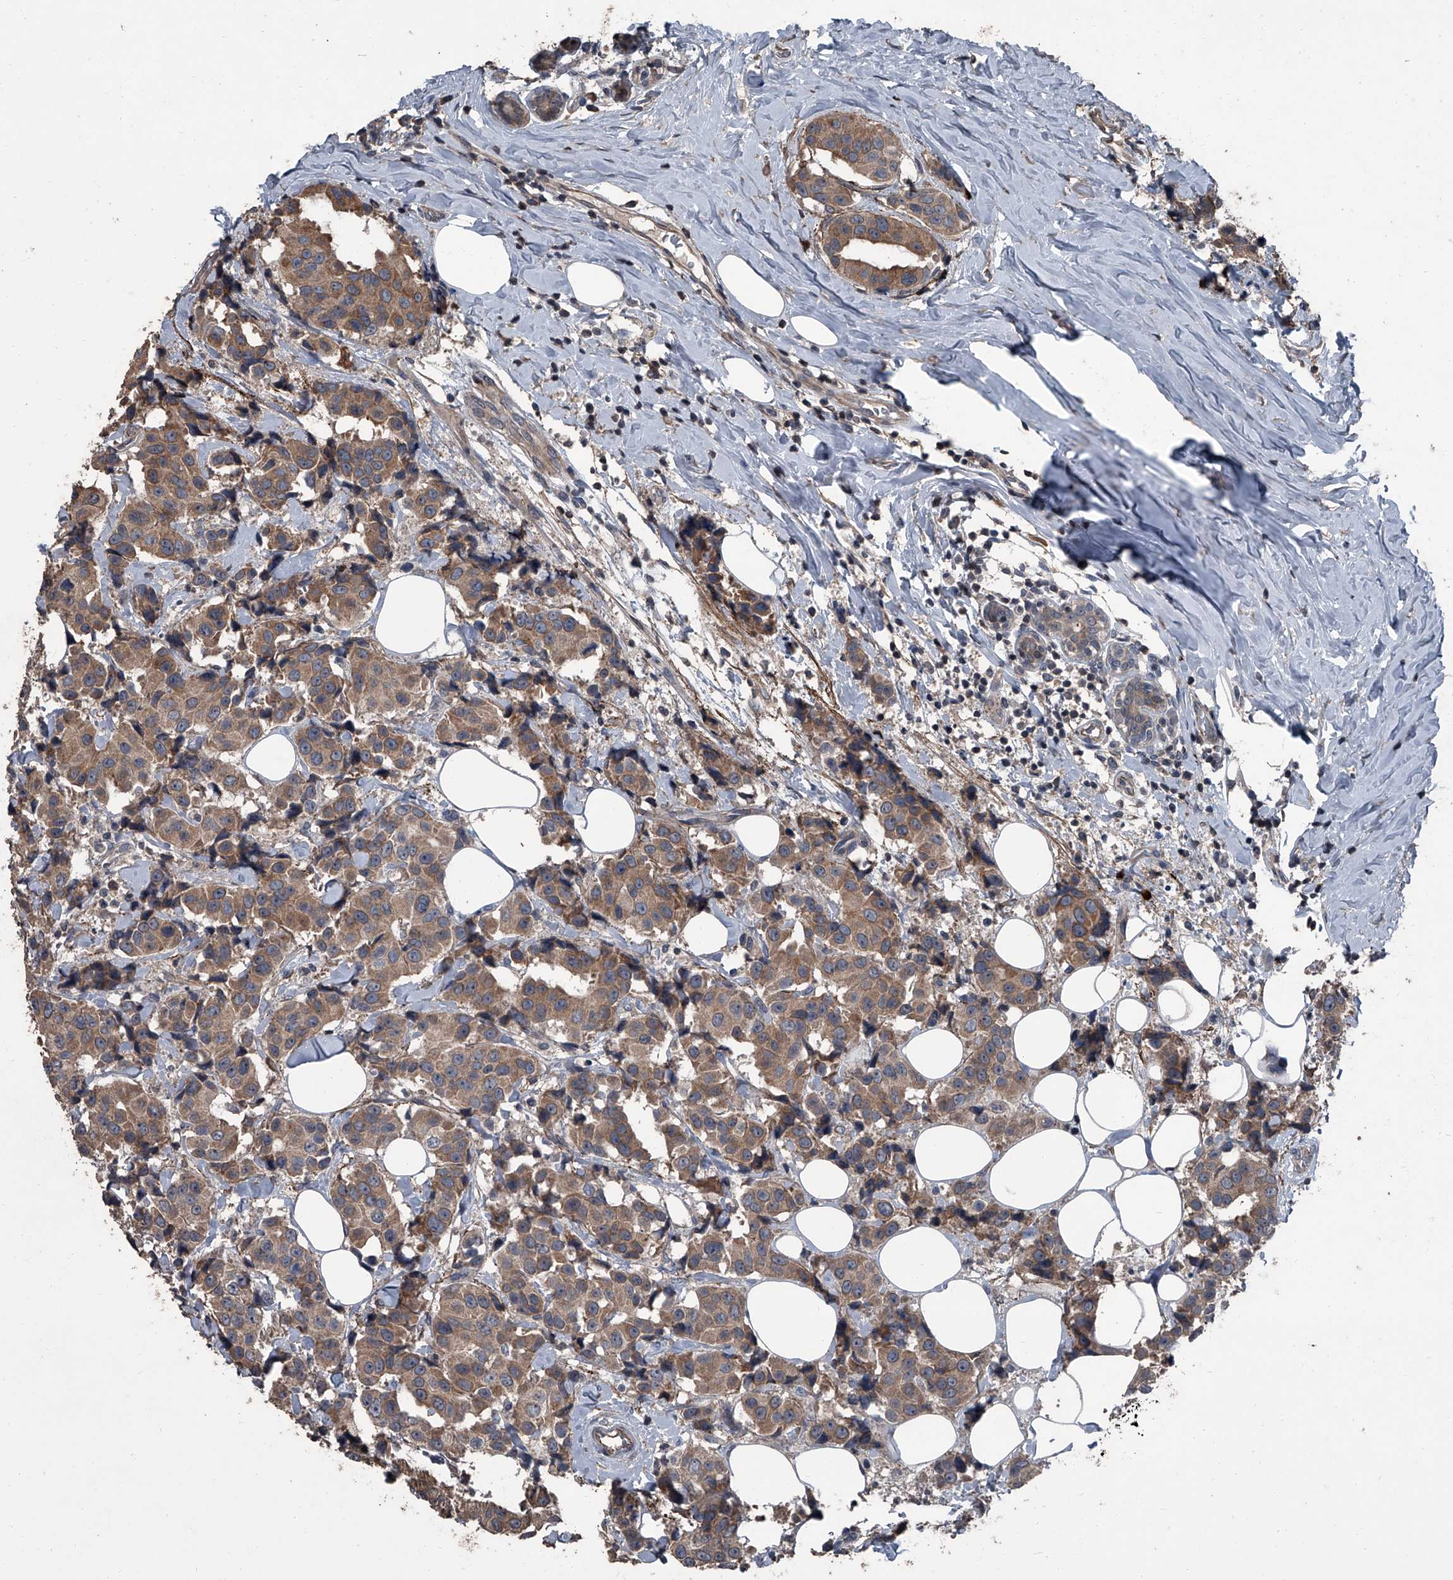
{"staining": {"intensity": "moderate", "quantity": ">75%", "location": "cytoplasmic/membranous"}, "tissue": "breast cancer", "cell_type": "Tumor cells", "image_type": "cancer", "snomed": [{"axis": "morphology", "description": "Normal tissue, NOS"}, {"axis": "morphology", "description": "Duct carcinoma"}, {"axis": "topography", "description": "Breast"}], "caption": "A high-resolution micrograph shows immunohistochemistry (IHC) staining of breast cancer (invasive ductal carcinoma), which exhibits moderate cytoplasmic/membranous staining in about >75% of tumor cells.", "gene": "OARD1", "patient": {"sex": "female", "age": 39}}